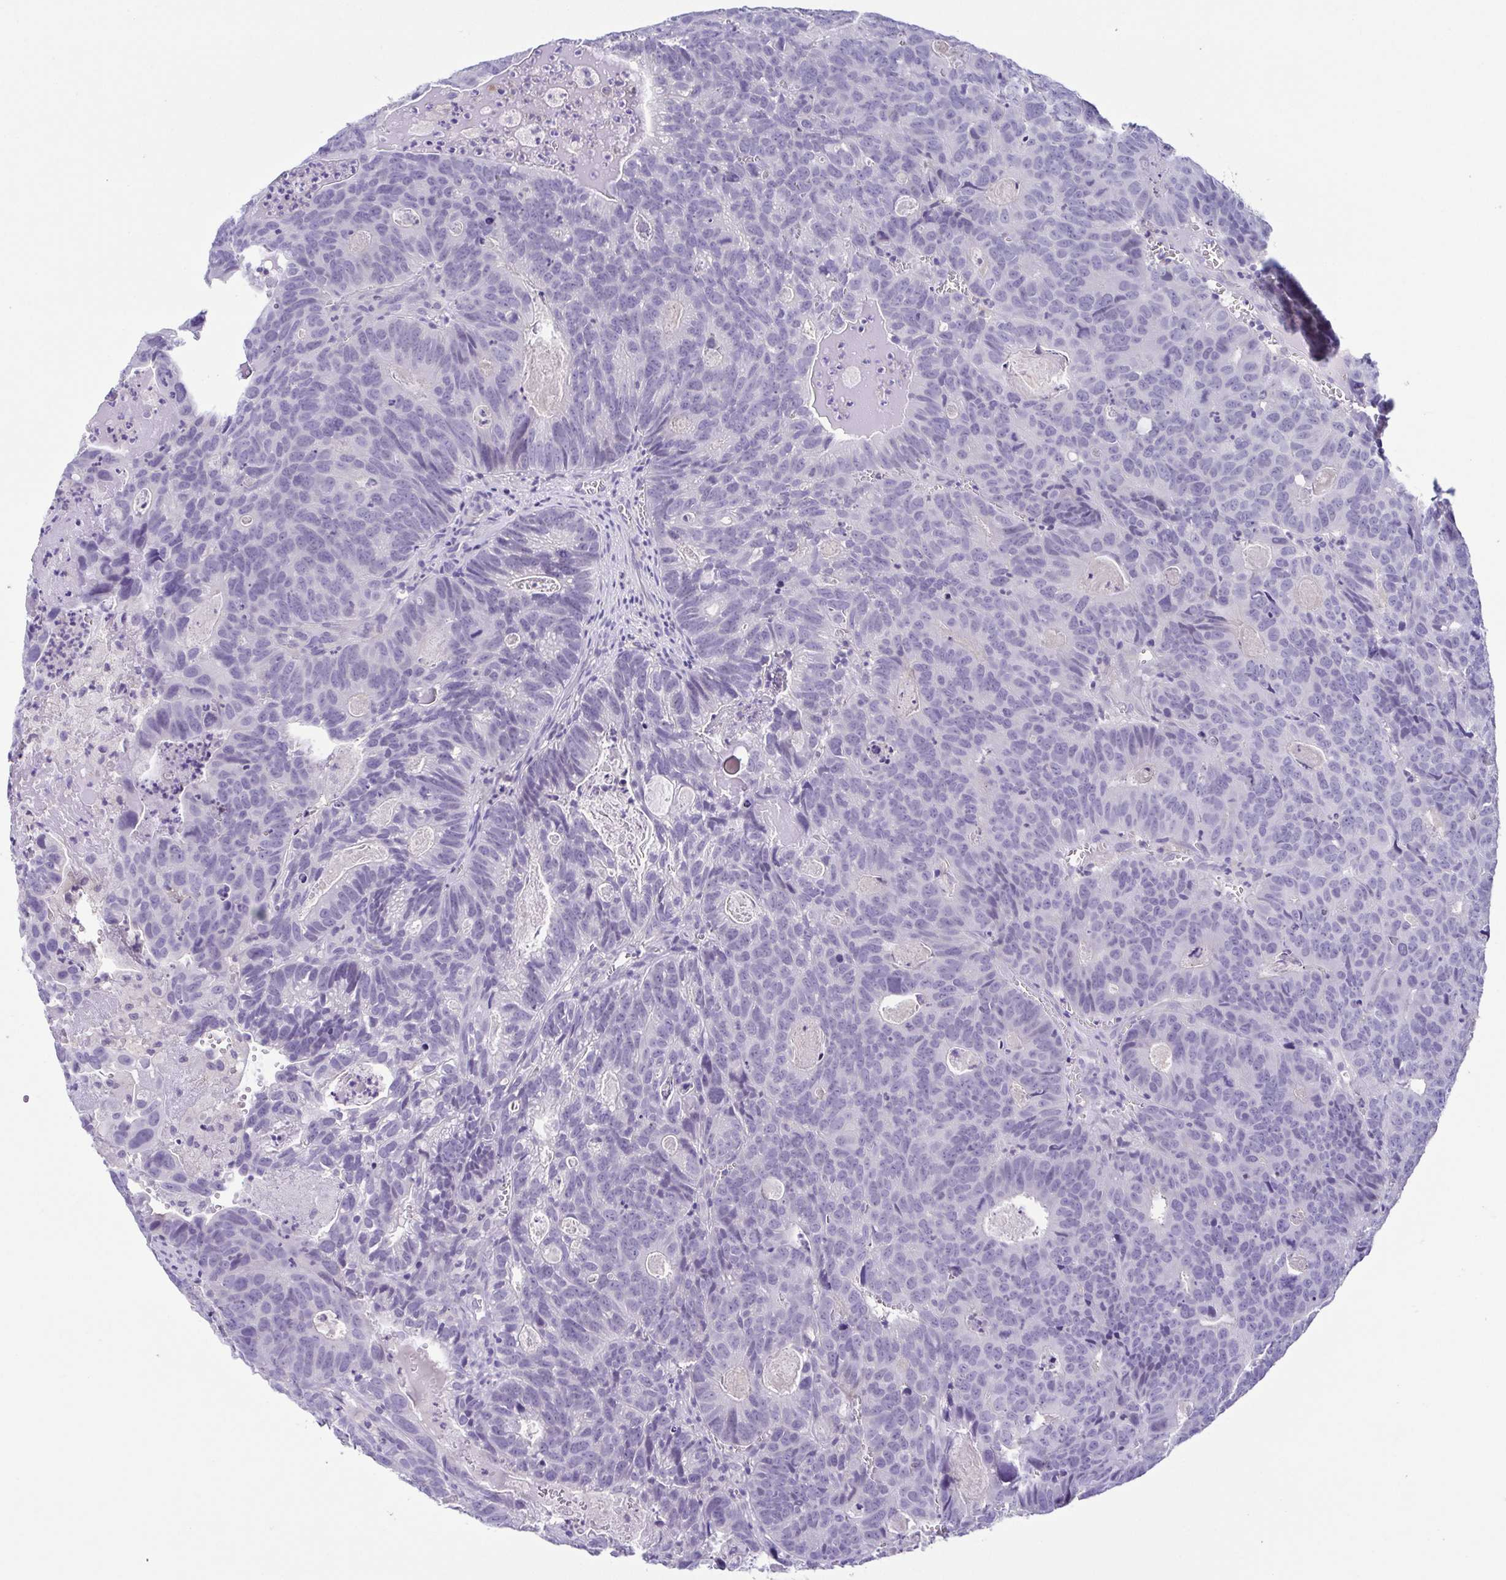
{"staining": {"intensity": "negative", "quantity": "none", "location": "none"}, "tissue": "head and neck cancer", "cell_type": "Tumor cells", "image_type": "cancer", "snomed": [{"axis": "morphology", "description": "Adenocarcinoma, NOS"}, {"axis": "topography", "description": "Head-Neck"}], "caption": "Tumor cells are negative for protein expression in human head and neck cancer.", "gene": "TERT", "patient": {"sex": "male", "age": 62}}